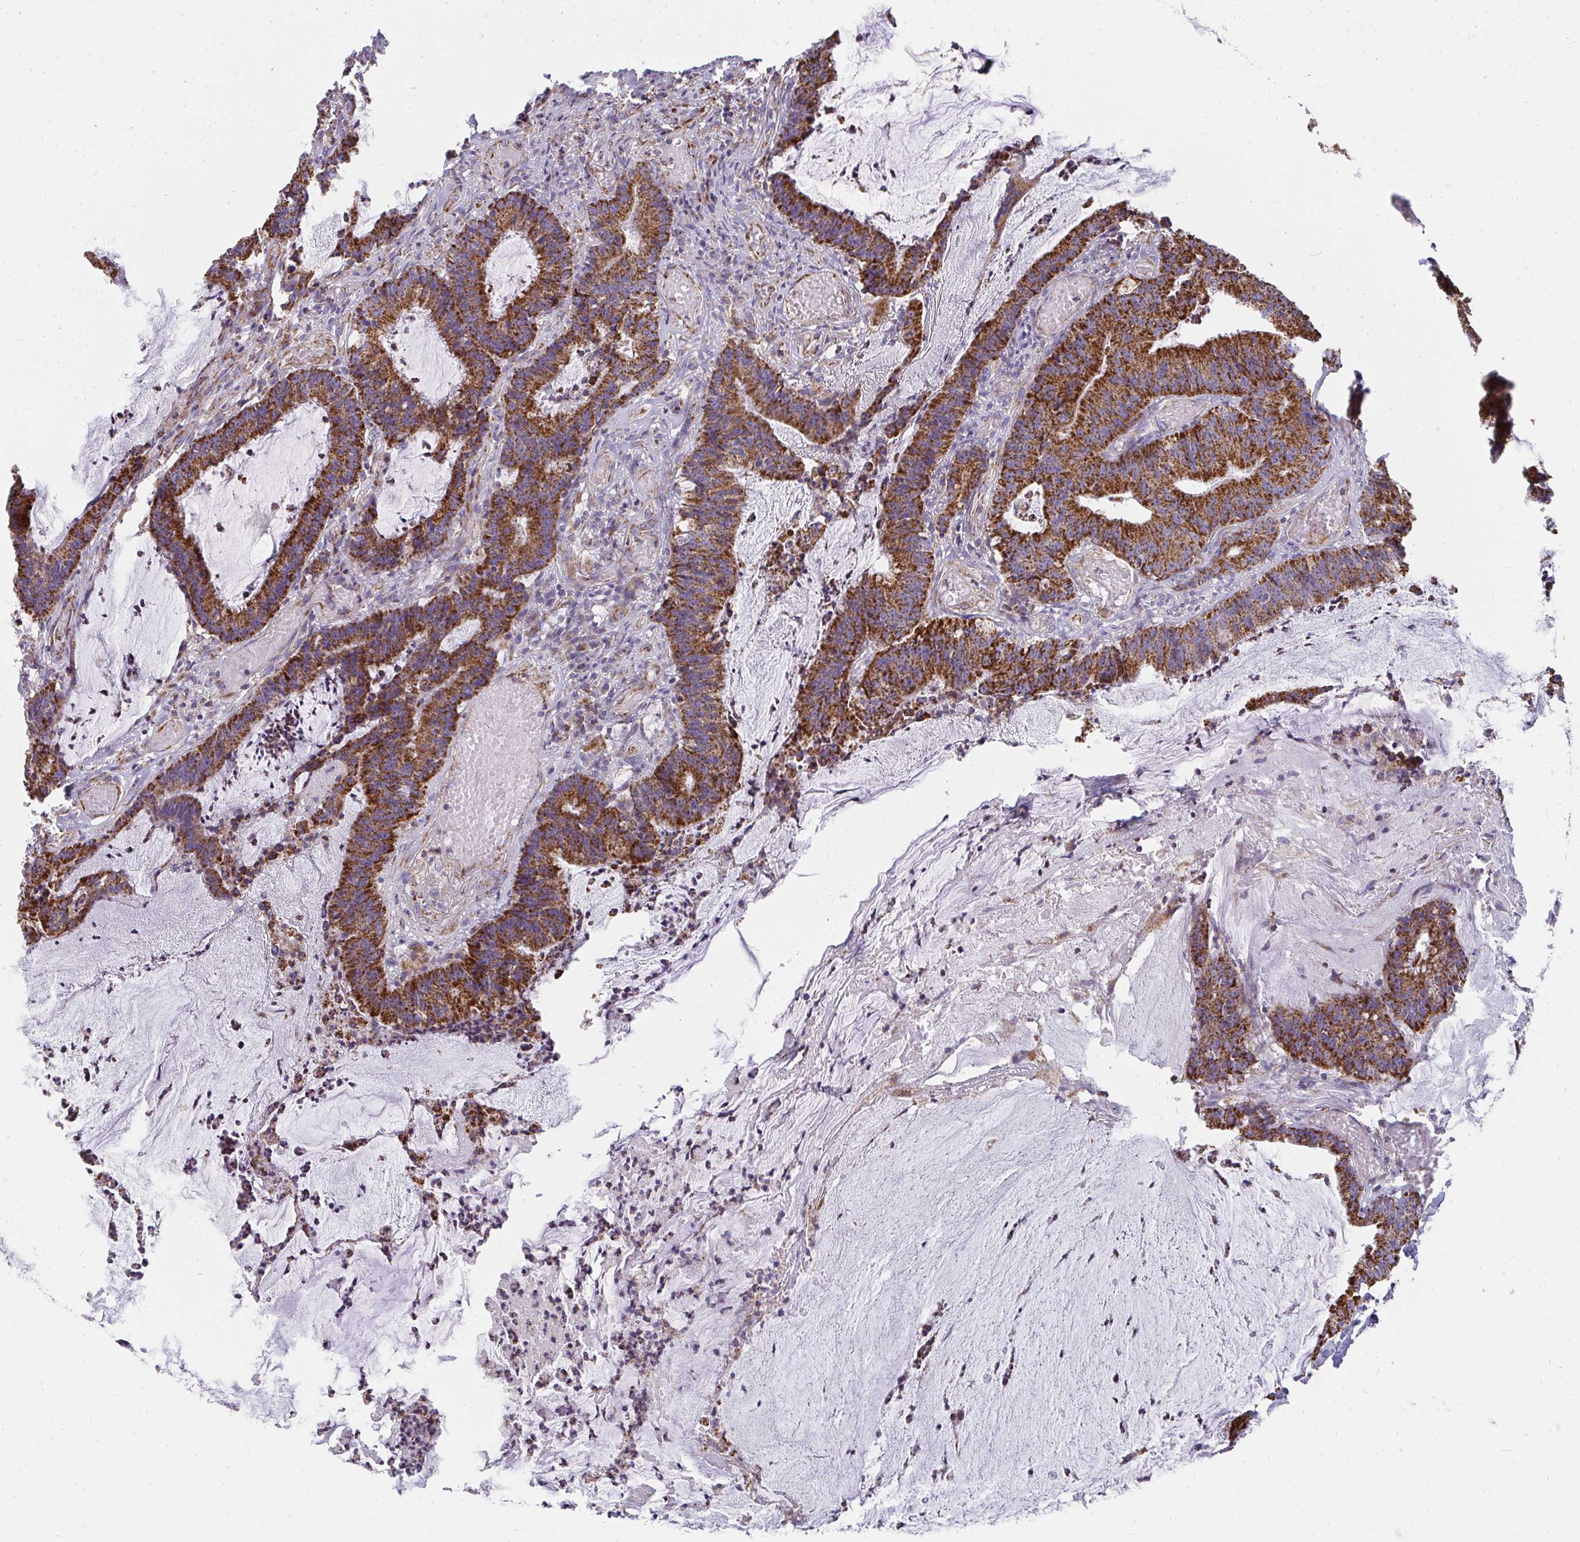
{"staining": {"intensity": "strong", "quantity": ">75%", "location": "cytoplasmic/membranous"}, "tissue": "colorectal cancer", "cell_type": "Tumor cells", "image_type": "cancer", "snomed": [{"axis": "morphology", "description": "Adenocarcinoma, NOS"}, {"axis": "topography", "description": "Colon"}], "caption": "There is high levels of strong cytoplasmic/membranous expression in tumor cells of colorectal cancer, as demonstrated by immunohistochemical staining (brown color).", "gene": "FAHD1", "patient": {"sex": "female", "age": 78}}